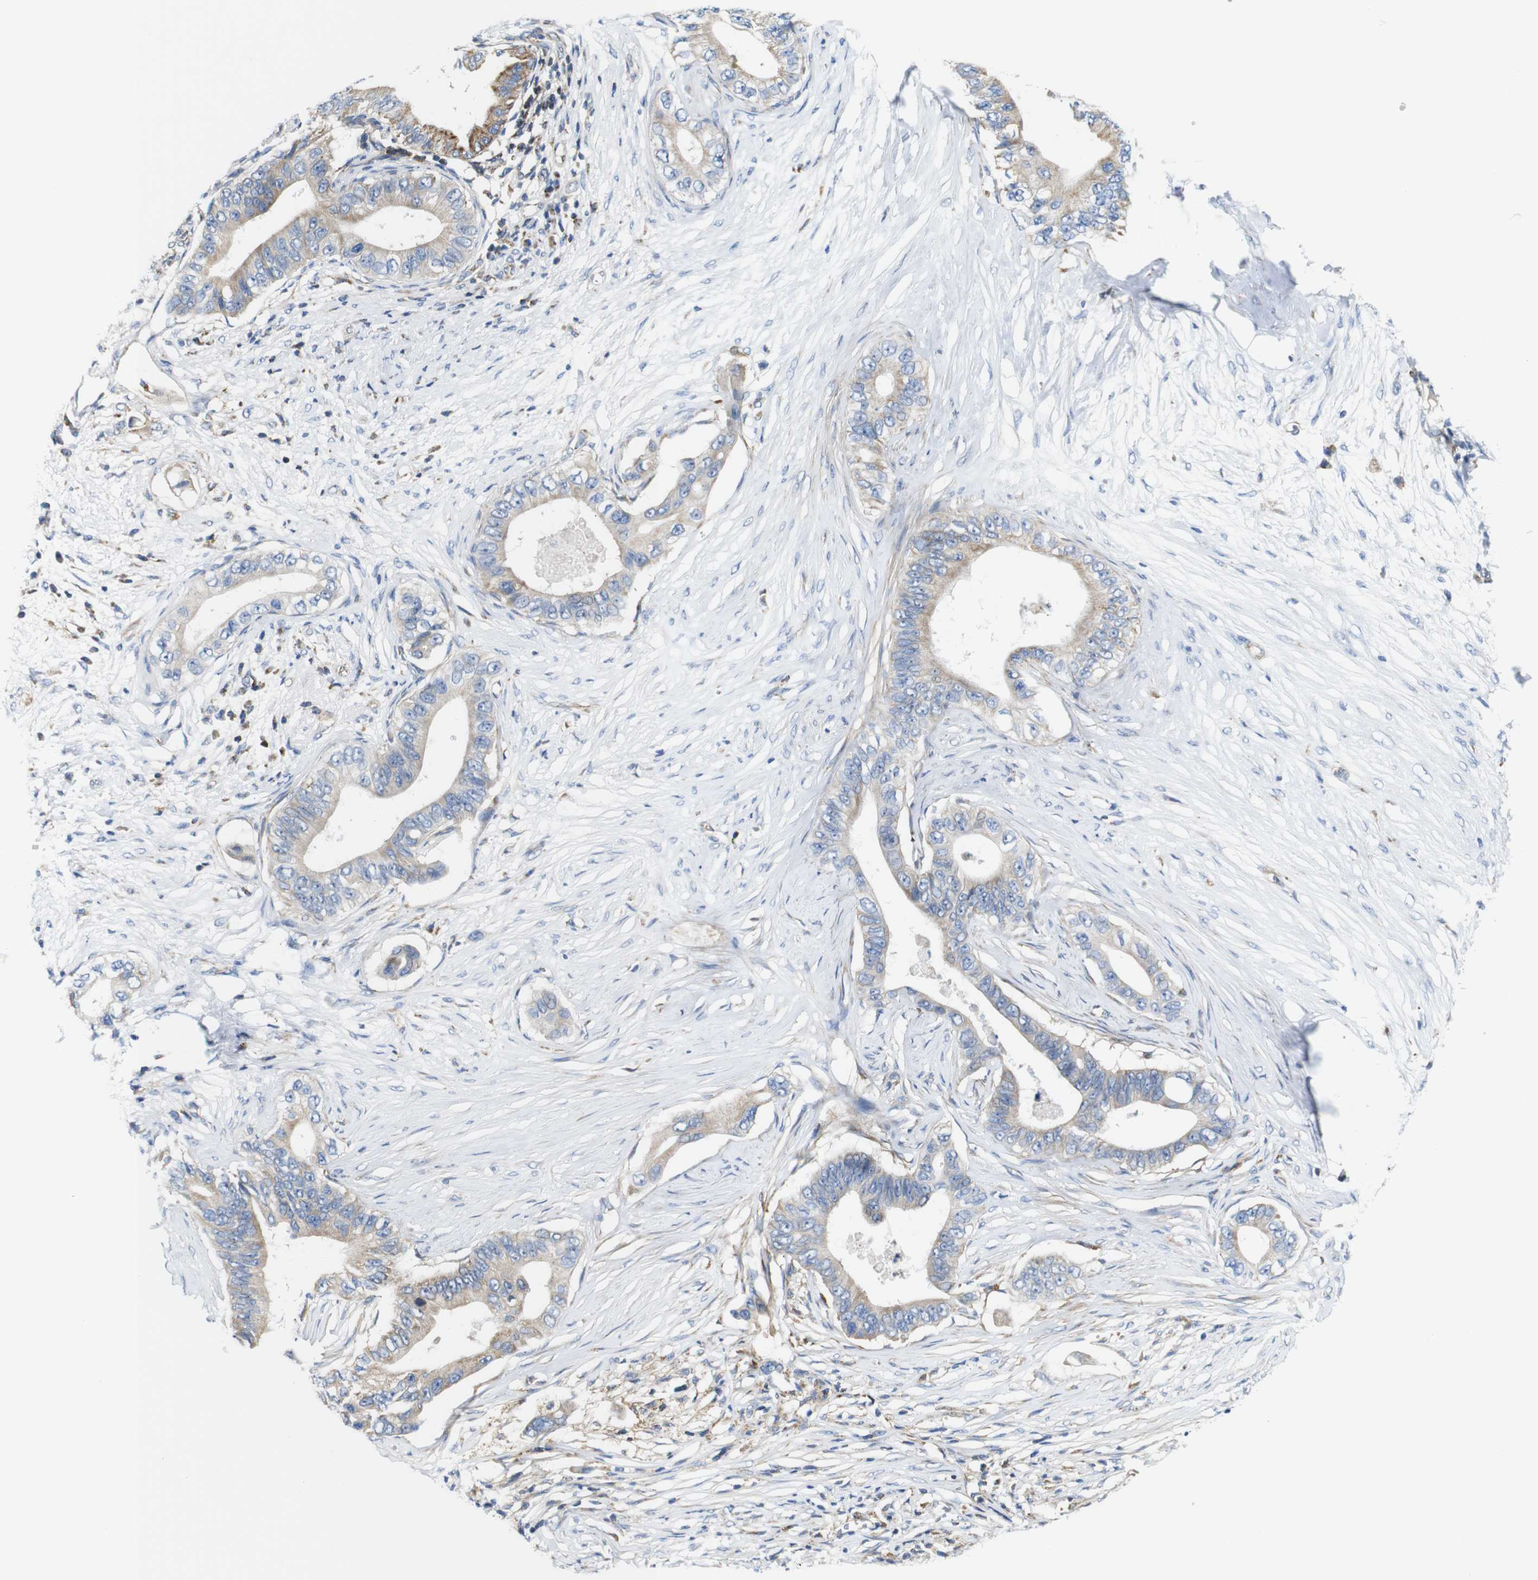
{"staining": {"intensity": "moderate", "quantity": "25%-75%", "location": "cytoplasmic/membranous"}, "tissue": "pancreatic cancer", "cell_type": "Tumor cells", "image_type": "cancer", "snomed": [{"axis": "morphology", "description": "Adenocarcinoma, NOS"}, {"axis": "topography", "description": "Pancreas"}], "caption": "Tumor cells display medium levels of moderate cytoplasmic/membranous expression in about 25%-75% of cells in adenocarcinoma (pancreatic).", "gene": "PDCD1LG2", "patient": {"sex": "male", "age": 77}}